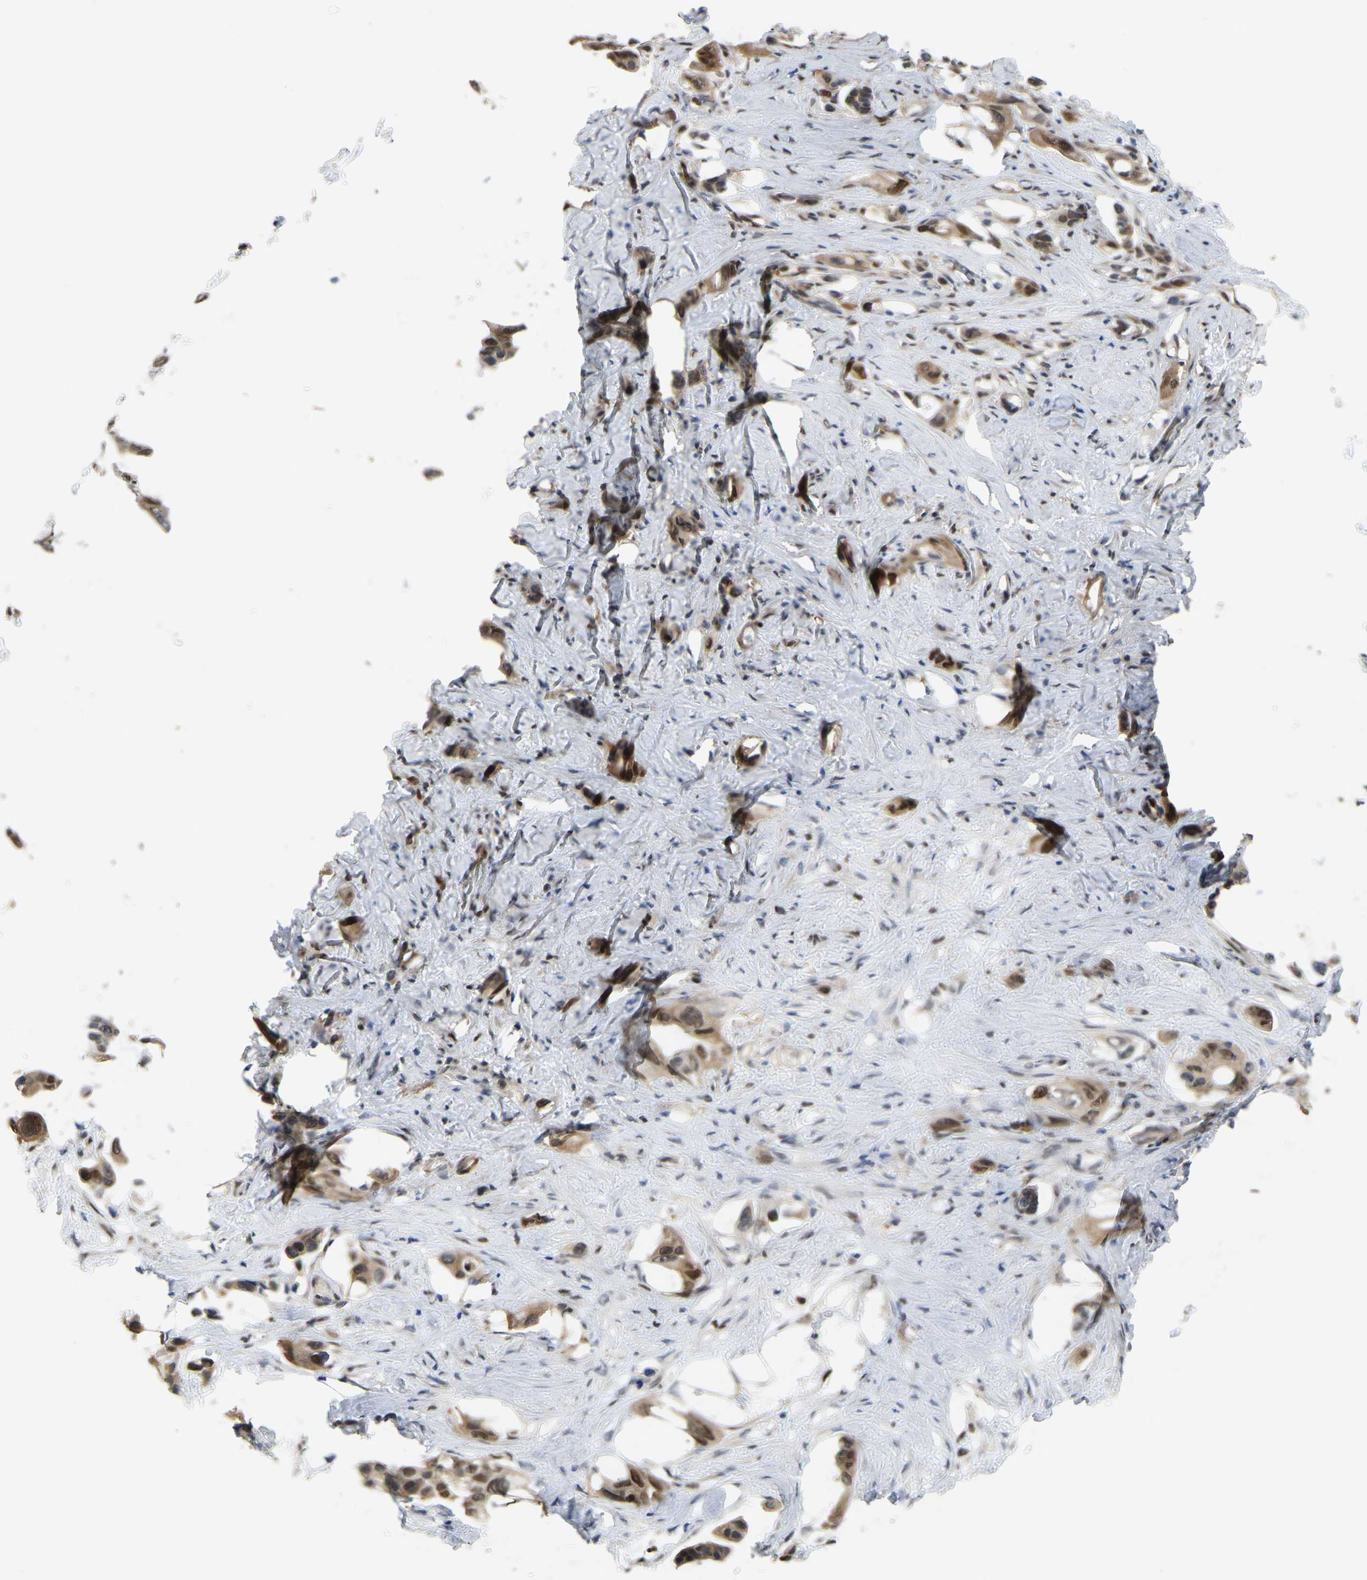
{"staining": {"intensity": "strong", "quantity": ">75%", "location": "cytoplasmic/membranous,nuclear"}, "tissue": "pancreatic cancer", "cell_type": "Tumor cells", "image_type": "cancer", "snomed": [{"axis": "morphology", "description": "Adenocarcinoma, NOS"}, {"axis": "topography", "description": "Pancreas"}], "caption": "Tumor cells demonstrate strong cytoplasmic/membranous and nuclear expression in approximately >75% of cells in pancreatic adenocarcinoma.", "gene": "KLRG2", "patient": {"sex": "male", "age": 53}}